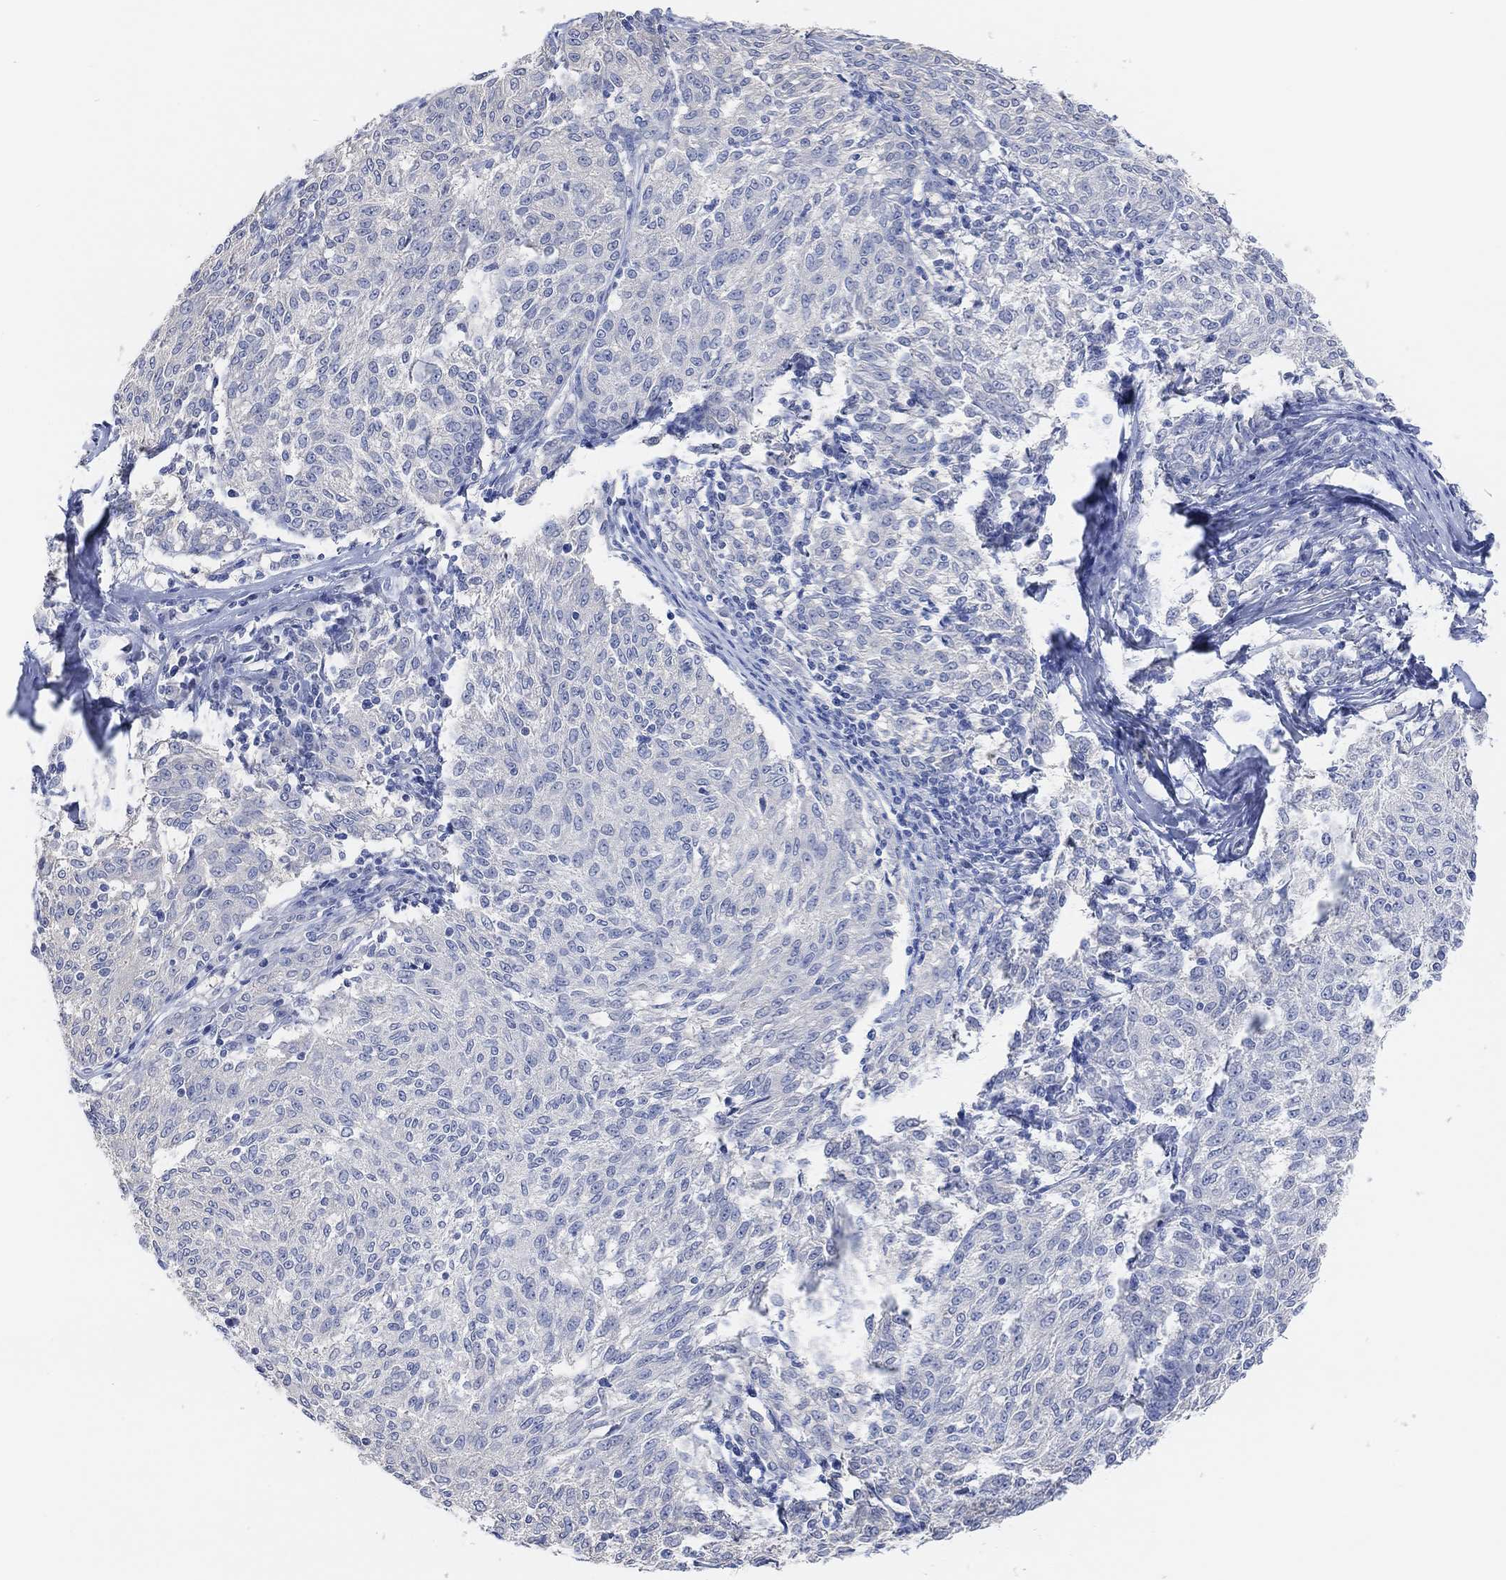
{"staining": {"intensity": "negative", "quantity": "none", "location": "none"}, "tissue": "melanoma", "cell_type": "Tumor cells", "image_type": "cancer", "snomed": [{"axis": "morphology", "description": "Malignant melanoma, NOS"}, {"axis": "topography", "description": "Skin"}], "caption": "IHC micrograph of neoplastic tissue: malignant melanoma stained with DAB (3,3'-diaminobenzidine) shows no significant protein staining in tumor cells.", "gene": "MUC1", "patient": {"sex": "female", "age": 72}}